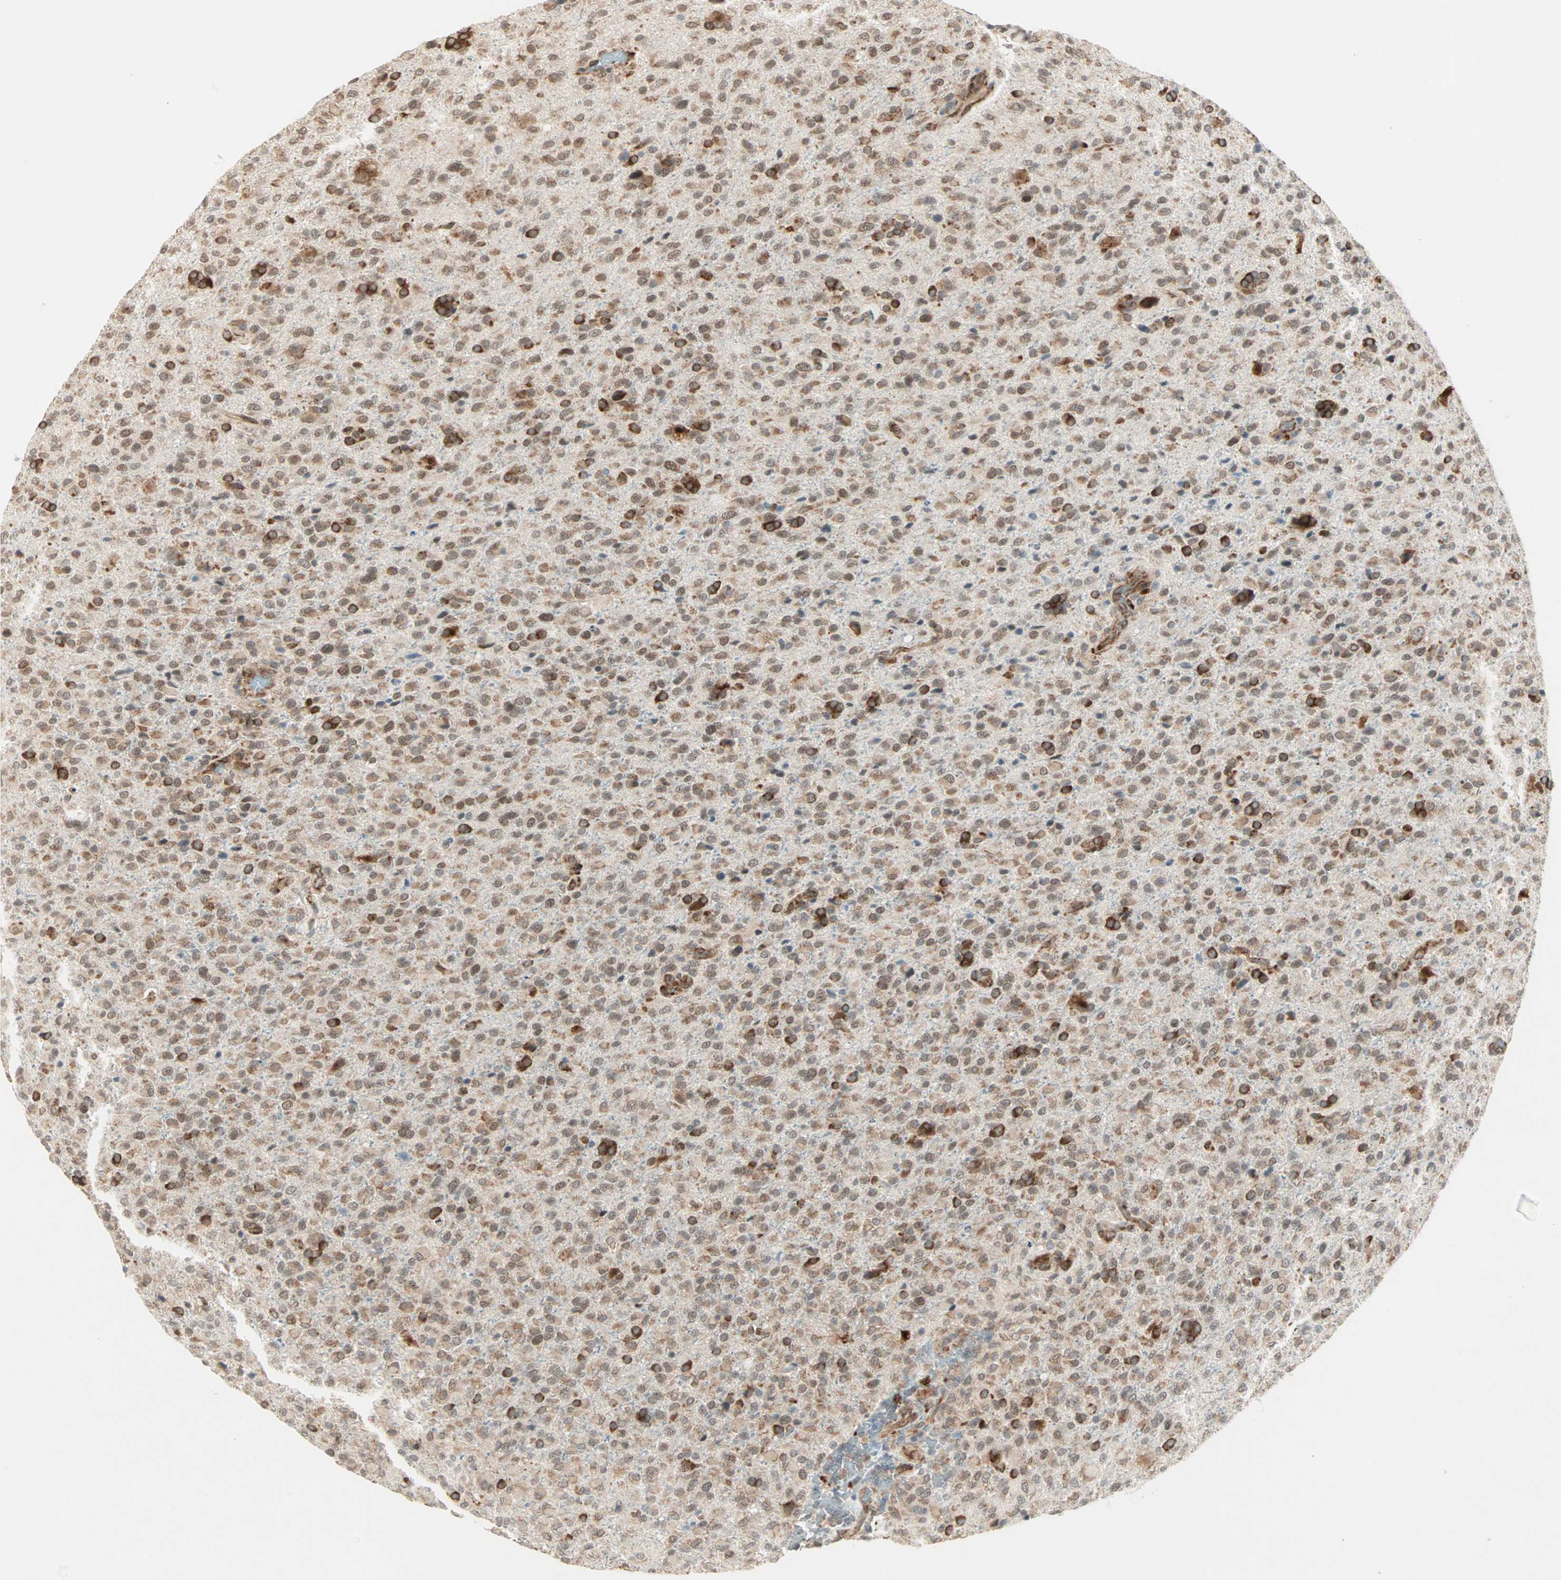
{"staining": {"intensity": "moderate", "quantity": ">75%", "location": "cytoplasmic/membranous"}, "tissue": "glioma", "cell_type": "Tumor cells", "image_type": "cancer", "snomed": [{"axis": "morphology", "description": "Glioma, malignant, High grade"}, {"axis": "topography", "description": "Brain"}], "caption": "Glioma stained with a brown dye reveals moderate cytoplasmic/membranous positive positivity in approximately >75% of tumor cells.", "gene": "ZNF37A", "patient": {"sex": "male", "age": 71}}